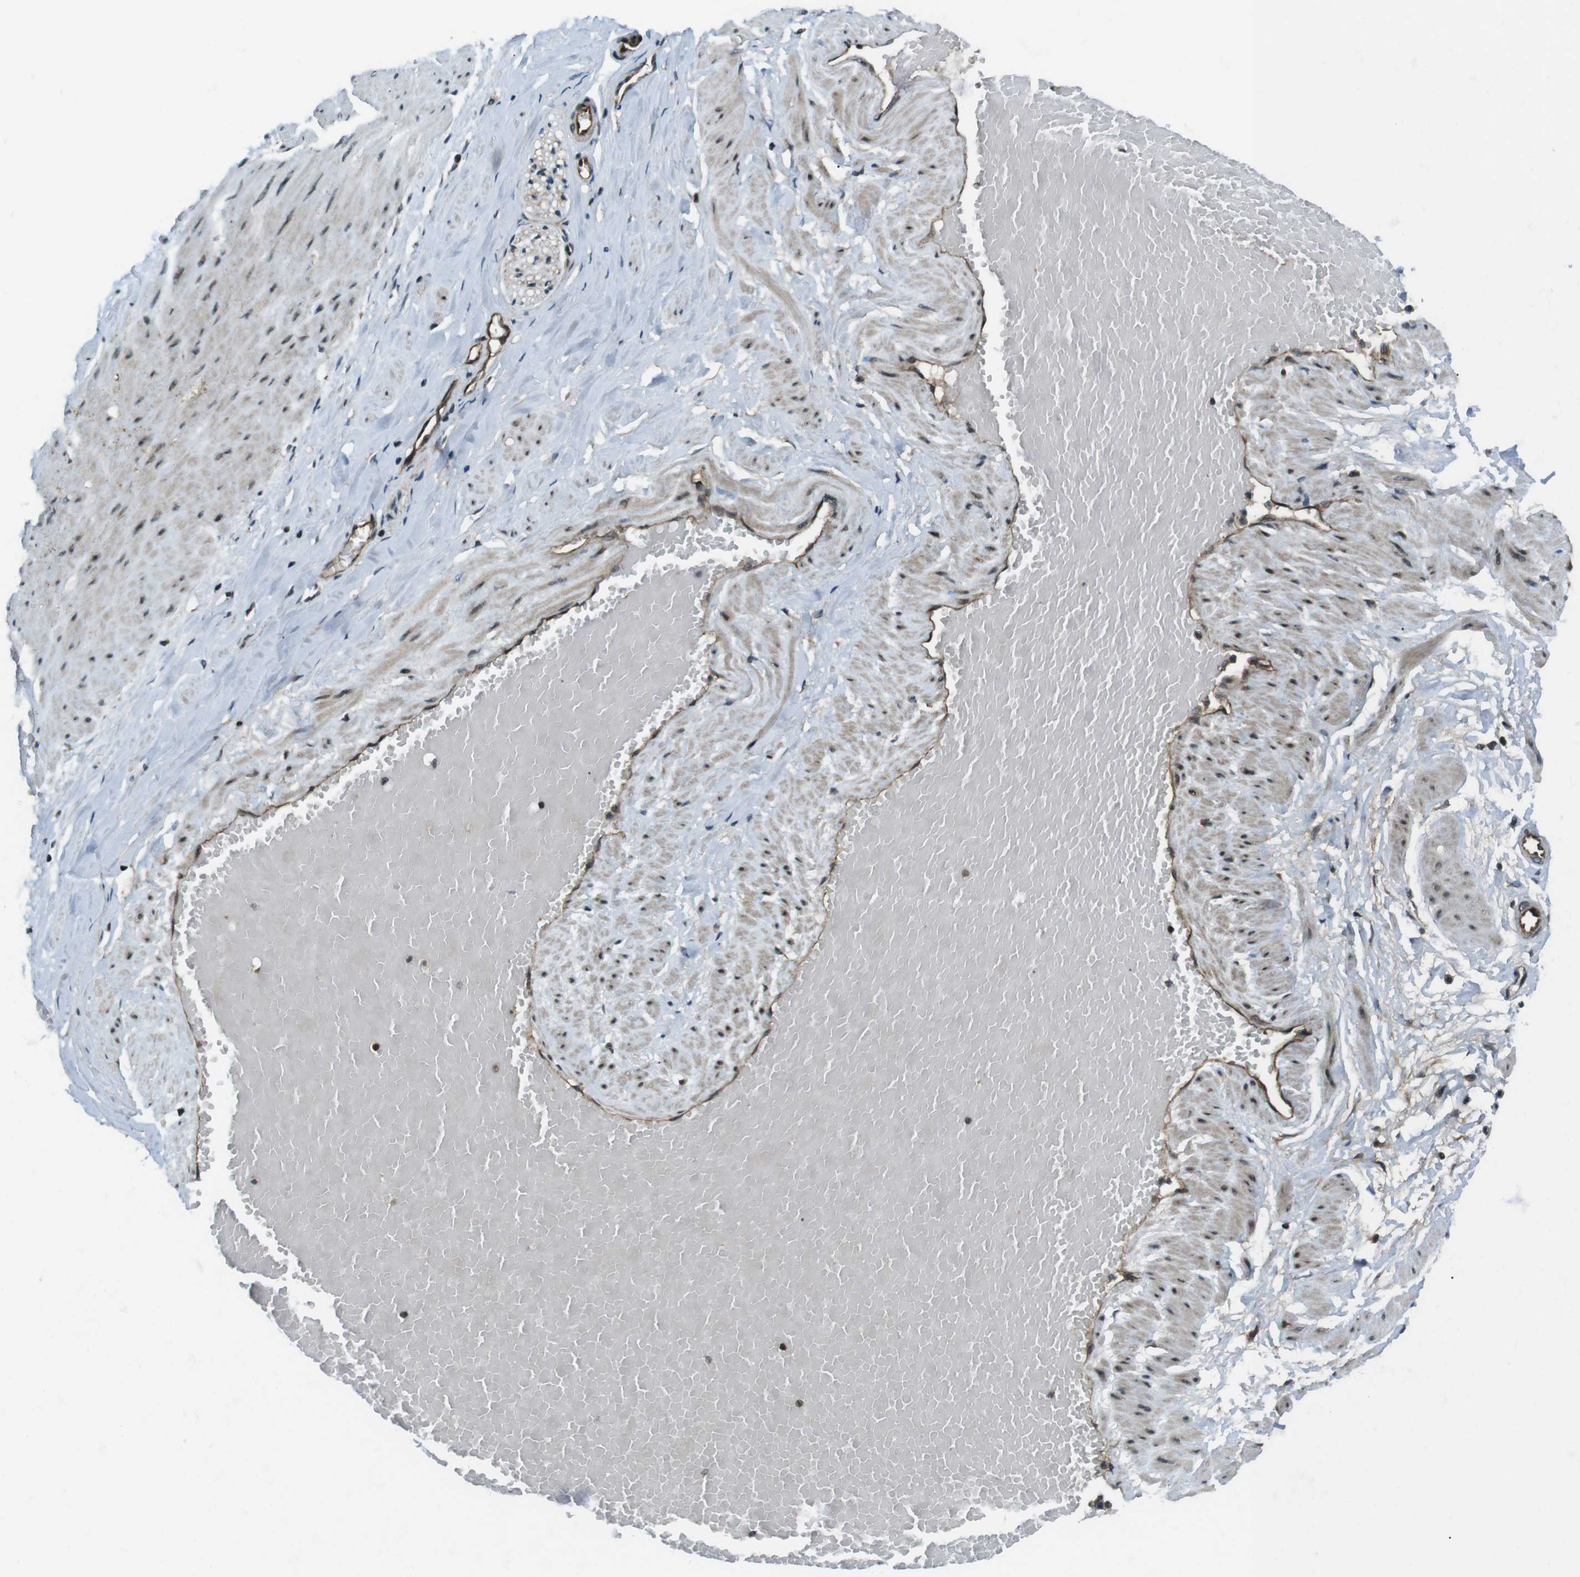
{"staining": {"intensity": "moderate", "quantity": ">75%", "location": "nuclear"}, "tissue": "adipose tissue", "cell_type": "Adipocytes", "image_type": "normal", "snomed": [{"axis": "morphology", "description": "Normal tissue, NOS"}, {"axis": "topography", "description": "Soft tissue"}, {"axis": "topography", "description": "Vascular tissue"}], "caption": "IHC micrograph of unremarkable adipose tissue: human adipose tissue stained using IHC shows medium levels of moderate protein expression localized specifically in the nuclear of adipocytes, appearing as a nuclear brown color.", "gene": "TIAM2", "patient": {"sex": "female", "age": 35}}